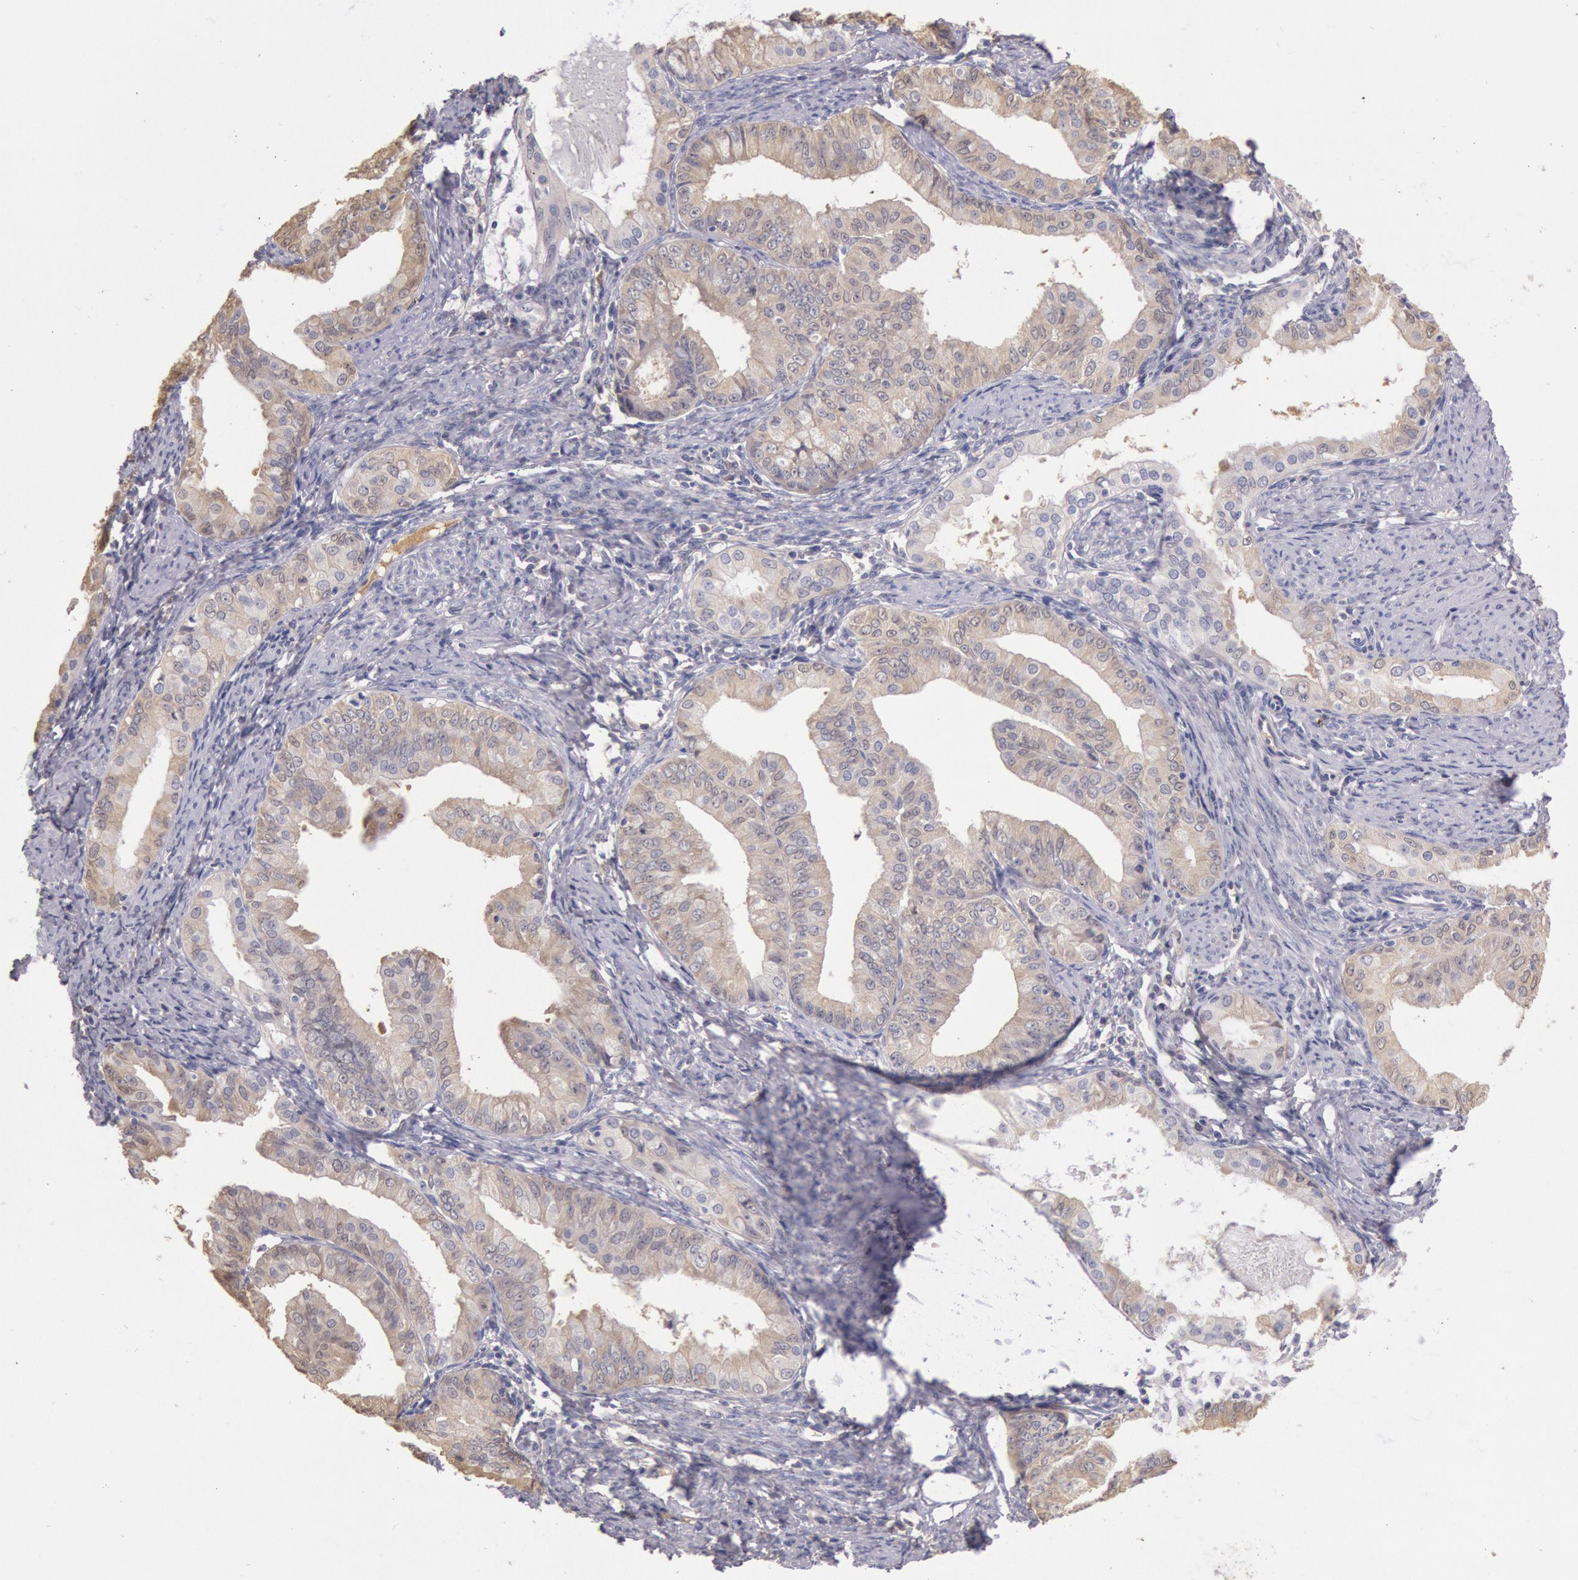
{"staining": {"intensity": "negative", "quantity": "none", "location": "none"}, "tissue": "endometrial cancer", "cell_type": "Tumor cells", "image_type": "cancer", "snomed": [{"axis": "morphology", "description": "Adenocarcinoma, NOS"}, {"axis": "topography", "description": "Endometrium"}], "caption": "DAB immunohistochemical staining of human endometrial adenocarcinoma displays no significant expression in tumor cells. (Stains: DAB (3,3'-diaminobenzidine) immunohistochemistry (IHC) with hematoxylin counter stain, Microscopy: brightfield microscopy at high magnification).", "gene": "C1R", "patient": {"sex": "female", "age": 76}}